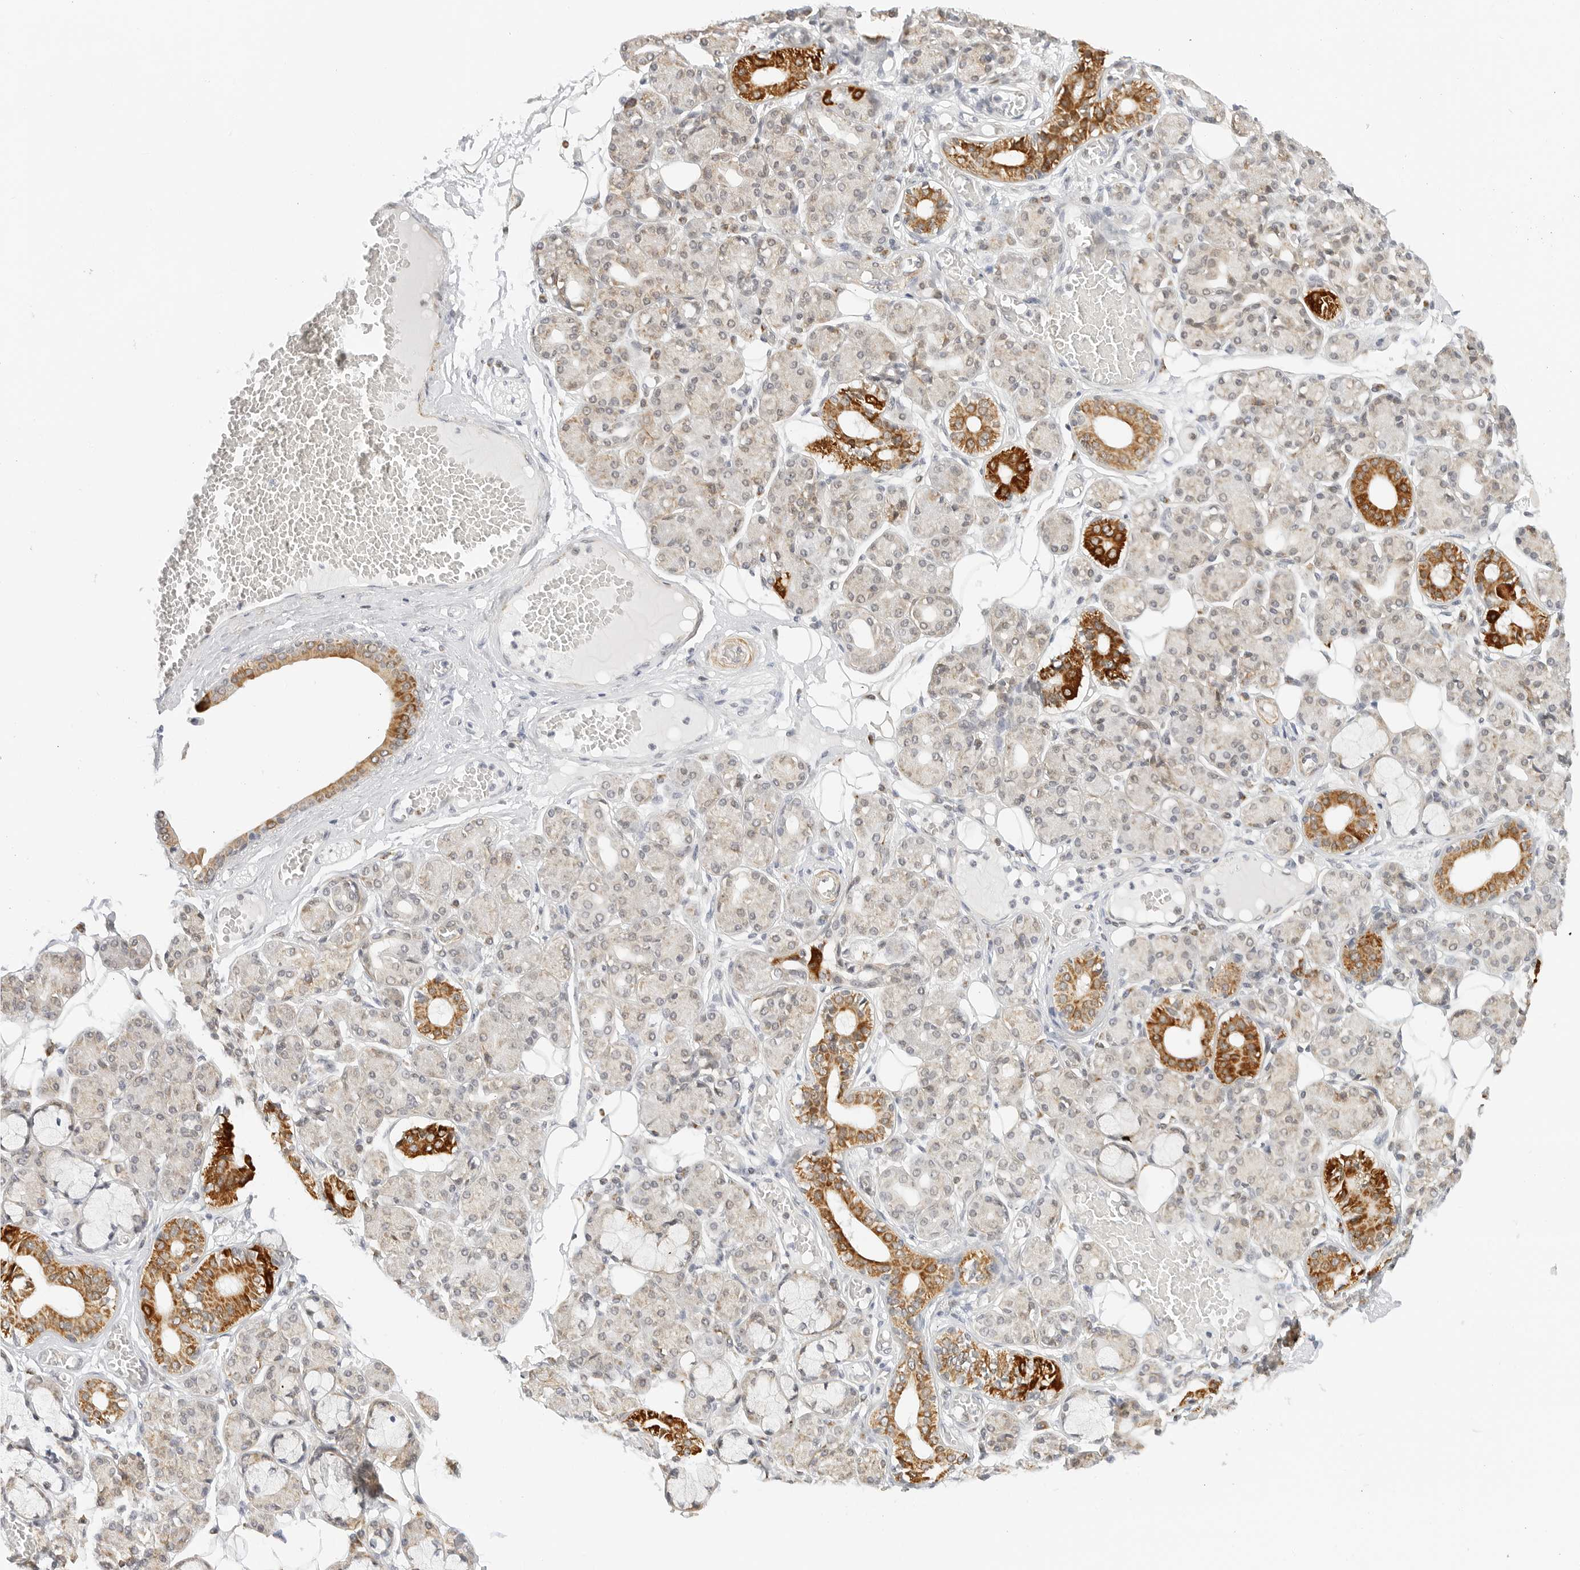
{"staining": {"intensity": "strong", "quantity": "<25%", "location": "cytoplasmic/membranous"}, "tissue": "salivary gland", "cell_type": "Glandular cells", "image_type": "normal", "snomed": [{"axis": "morphology", "description": "Normal tissue, NOS"}, {"axis": "topography", "description": "Salivary gland"}], "caption": "Protein staining by immunohistochemistry (IHC) demonstrates strong cytoplasmic/membranous positivity in about <25% of glandular cells in unremarkable salivary gland.", "gene": "GORAB", "patient": {"sex": "male", "age": 63}}